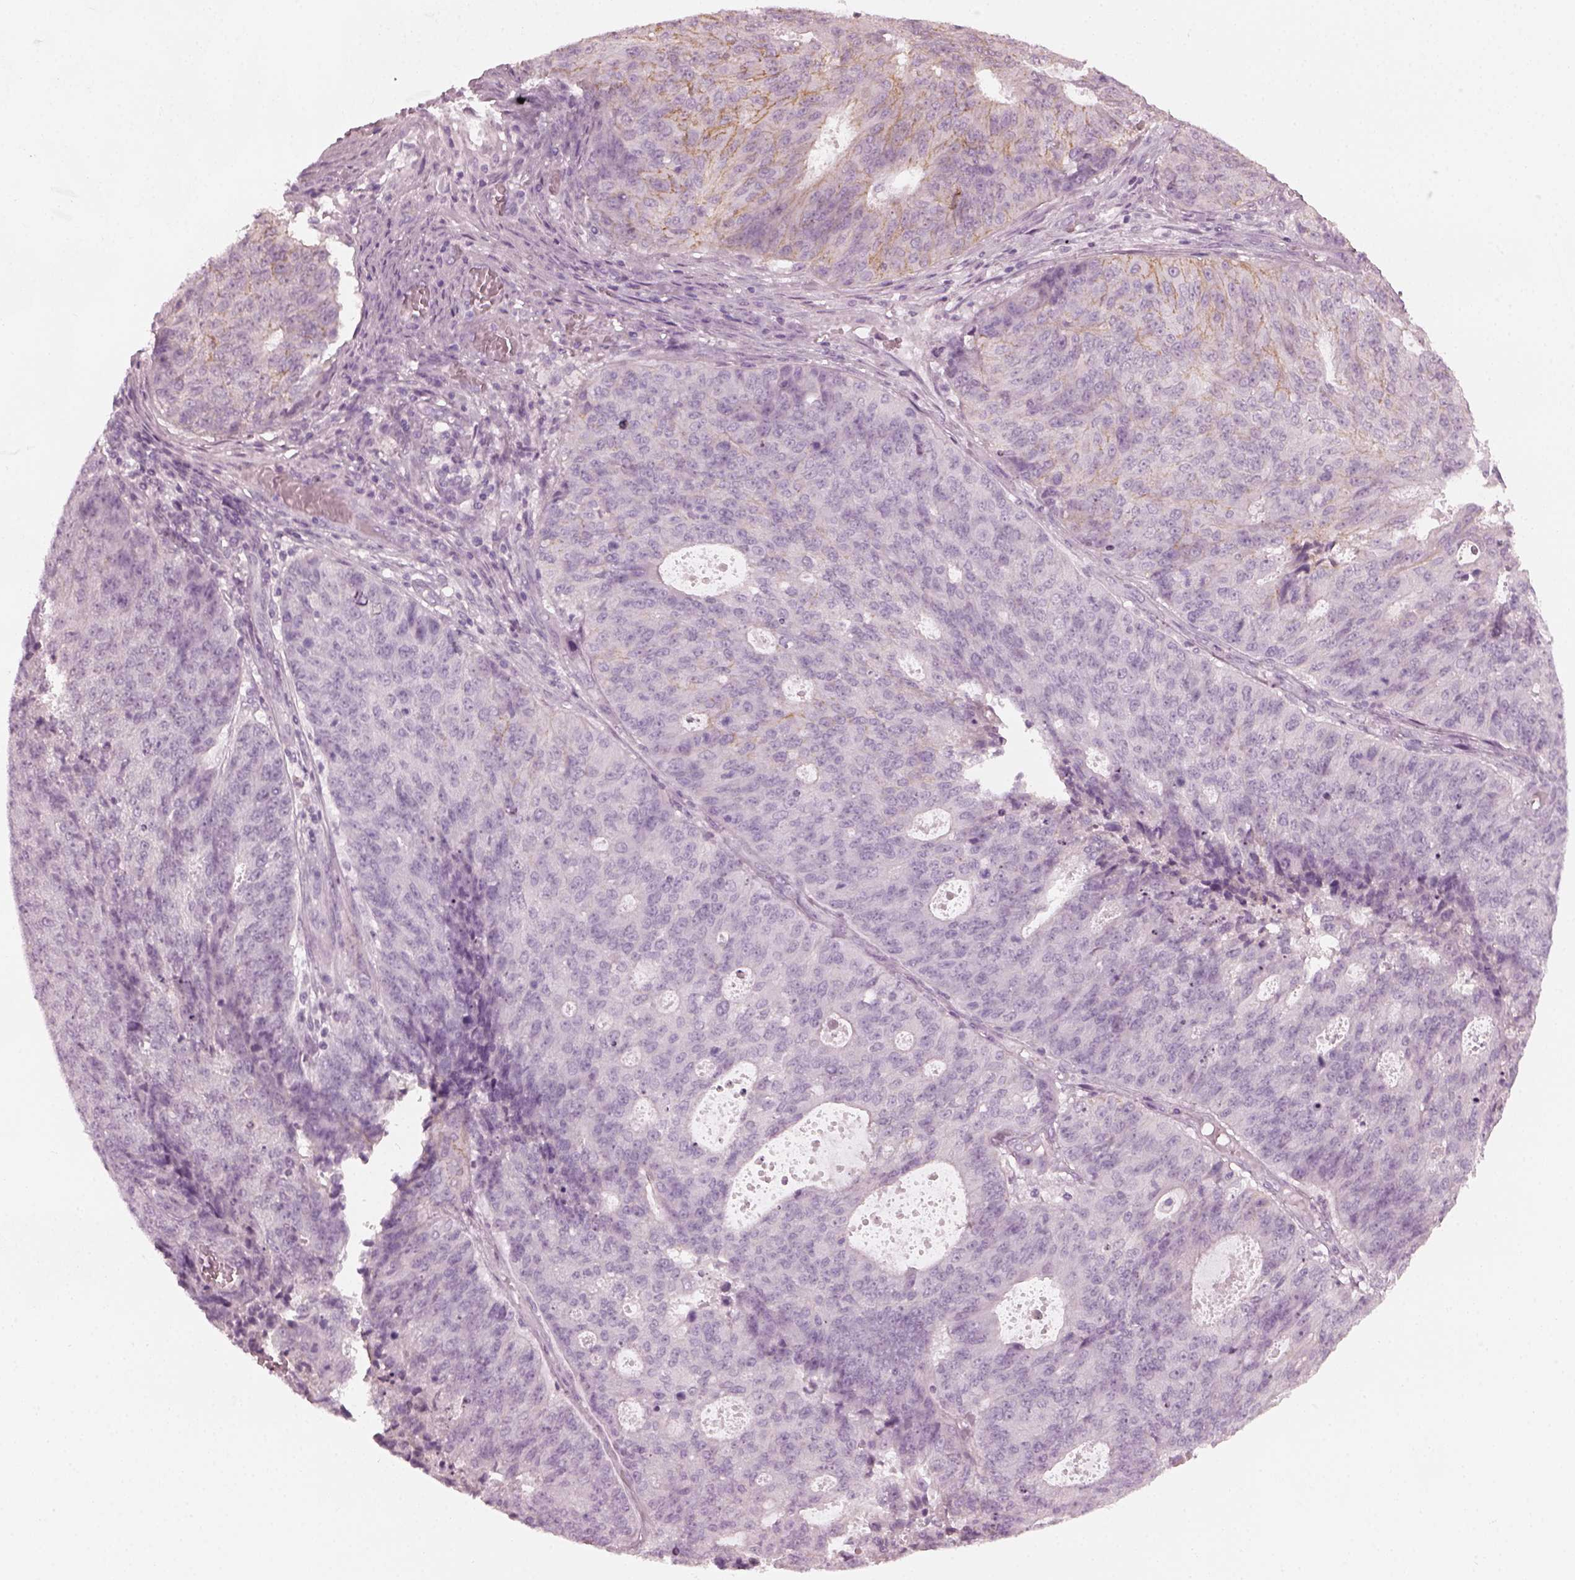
{"staining": {"intensity": "negative", "quantity": "none", "location": "none"}, "tissue": "endometrial cancer", "cell_type": "Tumor cells", "image_type": "cancer", "snomed": [{"axis": "morphology", "description": "Adenocarcinoma, NOS"}, {"axis": "topography", "description": "Endometrium"}], "caption": "Protein analysis of endometrial cancer demonstrates no significant positivity in tumor cells. (DAB immunohistochemistry (IHC) visualized using brightfield microscopy, high magnification).", "gene": "CRYBA2", "patient": {"sex": "female", "age": 82}}